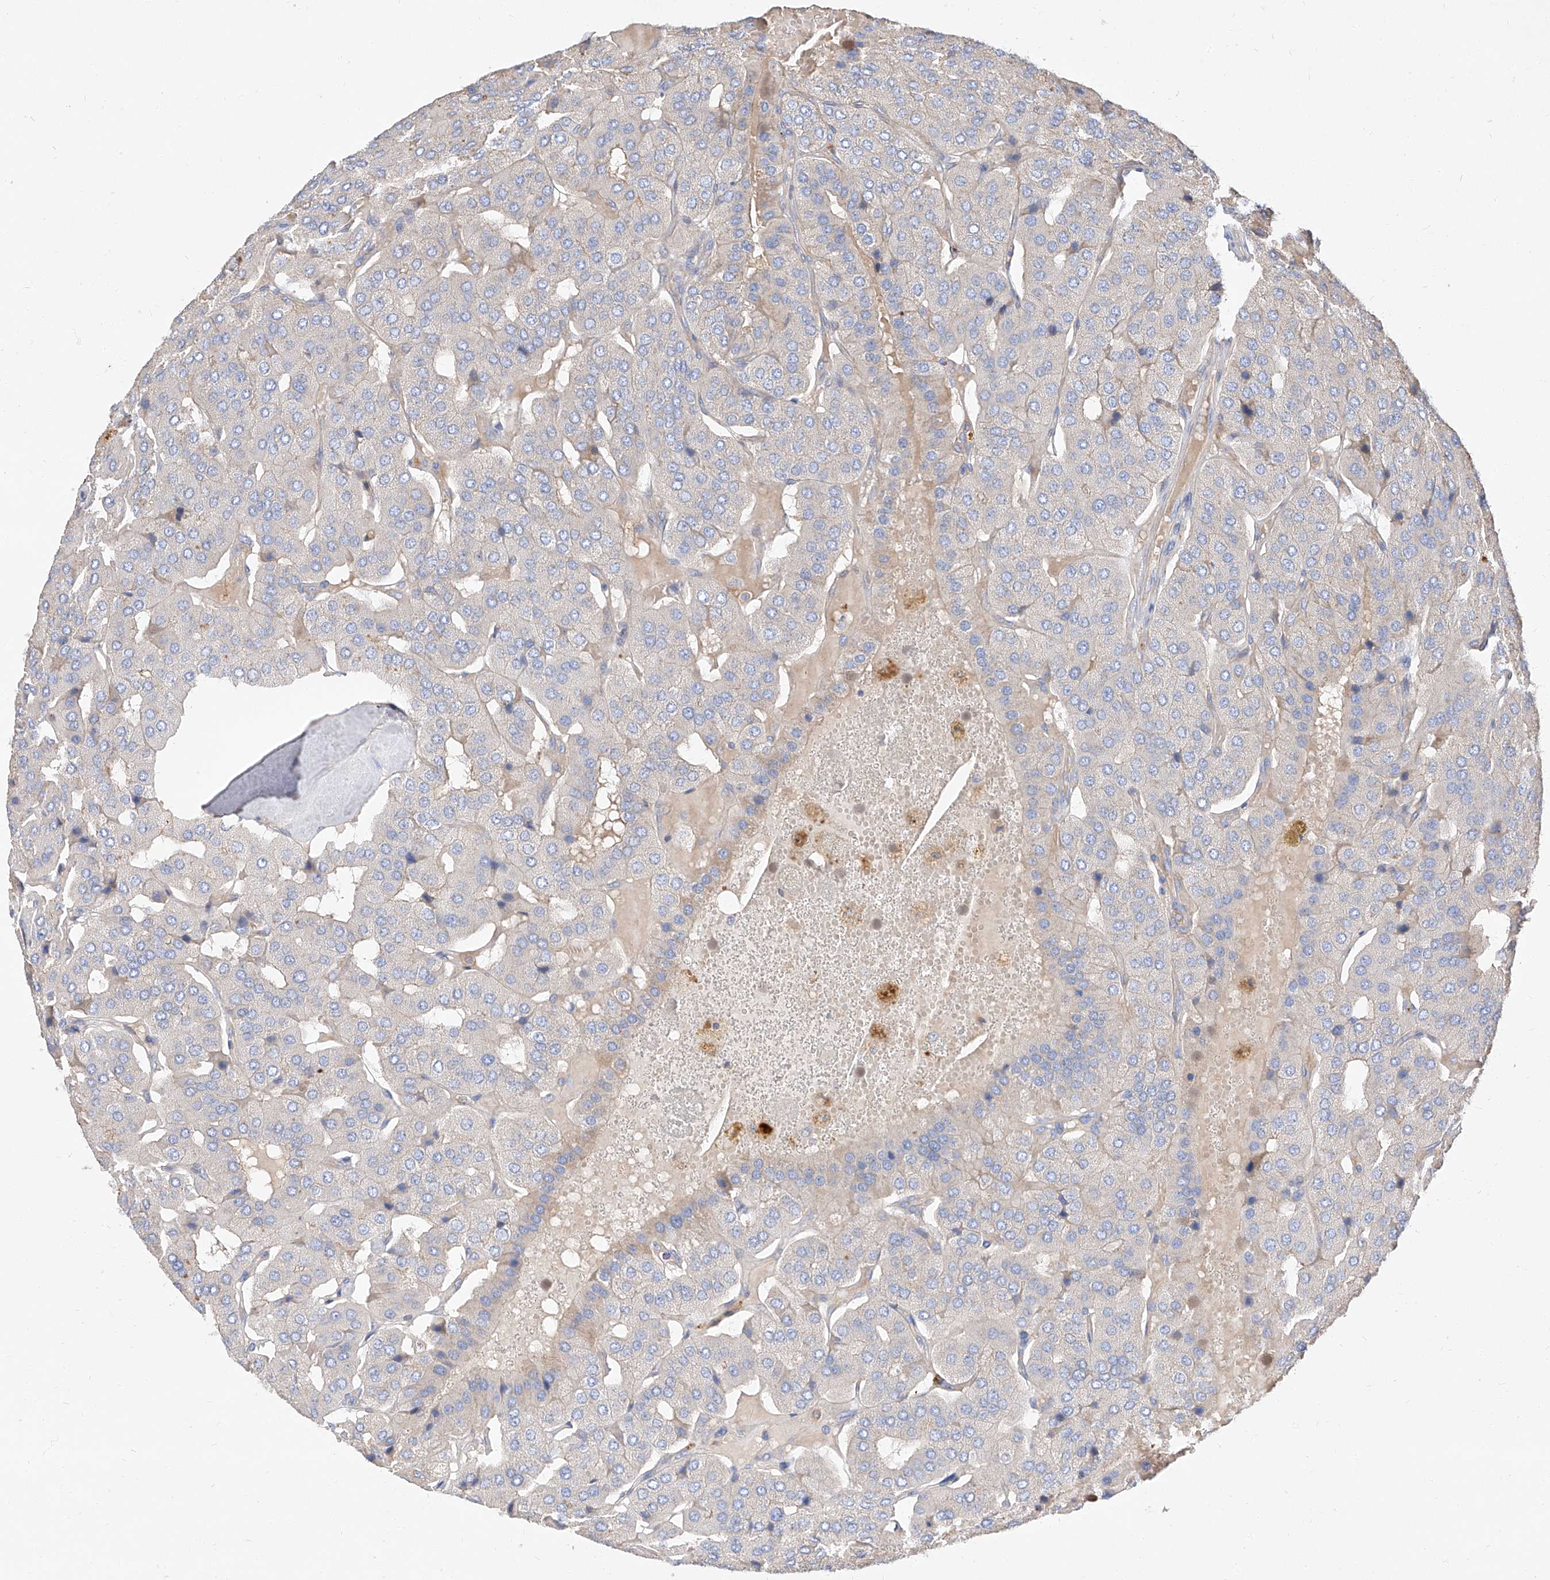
{"staining": {"intensity": "negative", "quantity": "none", "location": "none"}, "tissue": "parathyroid gland", "cell_type": "Glandular cells", "image_type": "normal", "snomed": [{"axis": "morphology", "description": "Normal tissue, NOS"}, {"axis": "morphology", "description": "Adenoma, NOS"}, {"axis": "topography", "description": "Parathyroid gland"}], "caption": "This histopathology image is of benign parathyroid gland stained with IHC to label a protein in brown with the nuclei are counter-stained blue. There is no expression in glandular cells. (DAB immunohistochemistry (IHC) with hematoxylin counter stain).", "gene": "DIRAS3", "patient": {"sex": "female", "age": 86}}